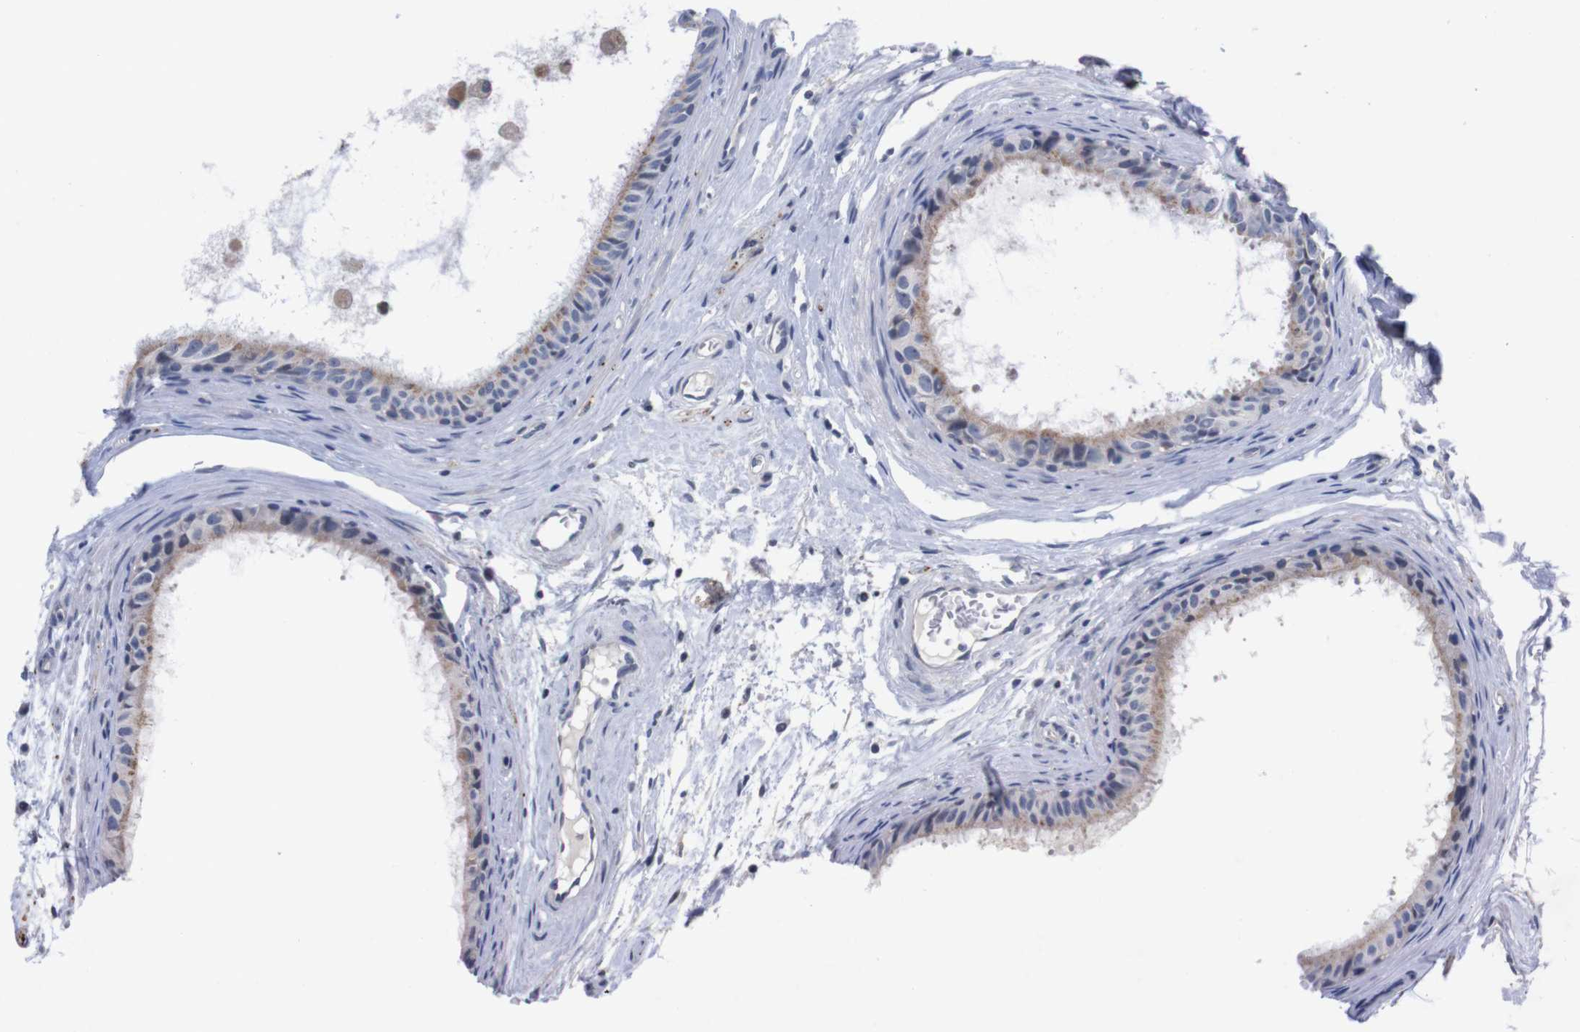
{"staining": {"intensity": "moderate", "quantity": "<25%", "location": "cytoplasmic/membranous"}, "tissue": "epididymis", "cell_type": "Glandular cells", "image_type": "normal", "snomed": [{"axis": "morphology", "description": "Normal tissue, NOS"}, {"axis": "morphology", "description": "Inflammation, NOS"}, {"axis": "topography", "description": "Epididymis"}], "caption": "Immunohistochemistry (IHC) of unremarkable human epididymis demonstrates low levels of moderate cytoplasmic/membranous expression in approximately <25% of glandular cells.", "gene": "TNFRSF21", "patient": {"sex": "male", "age": 85}}